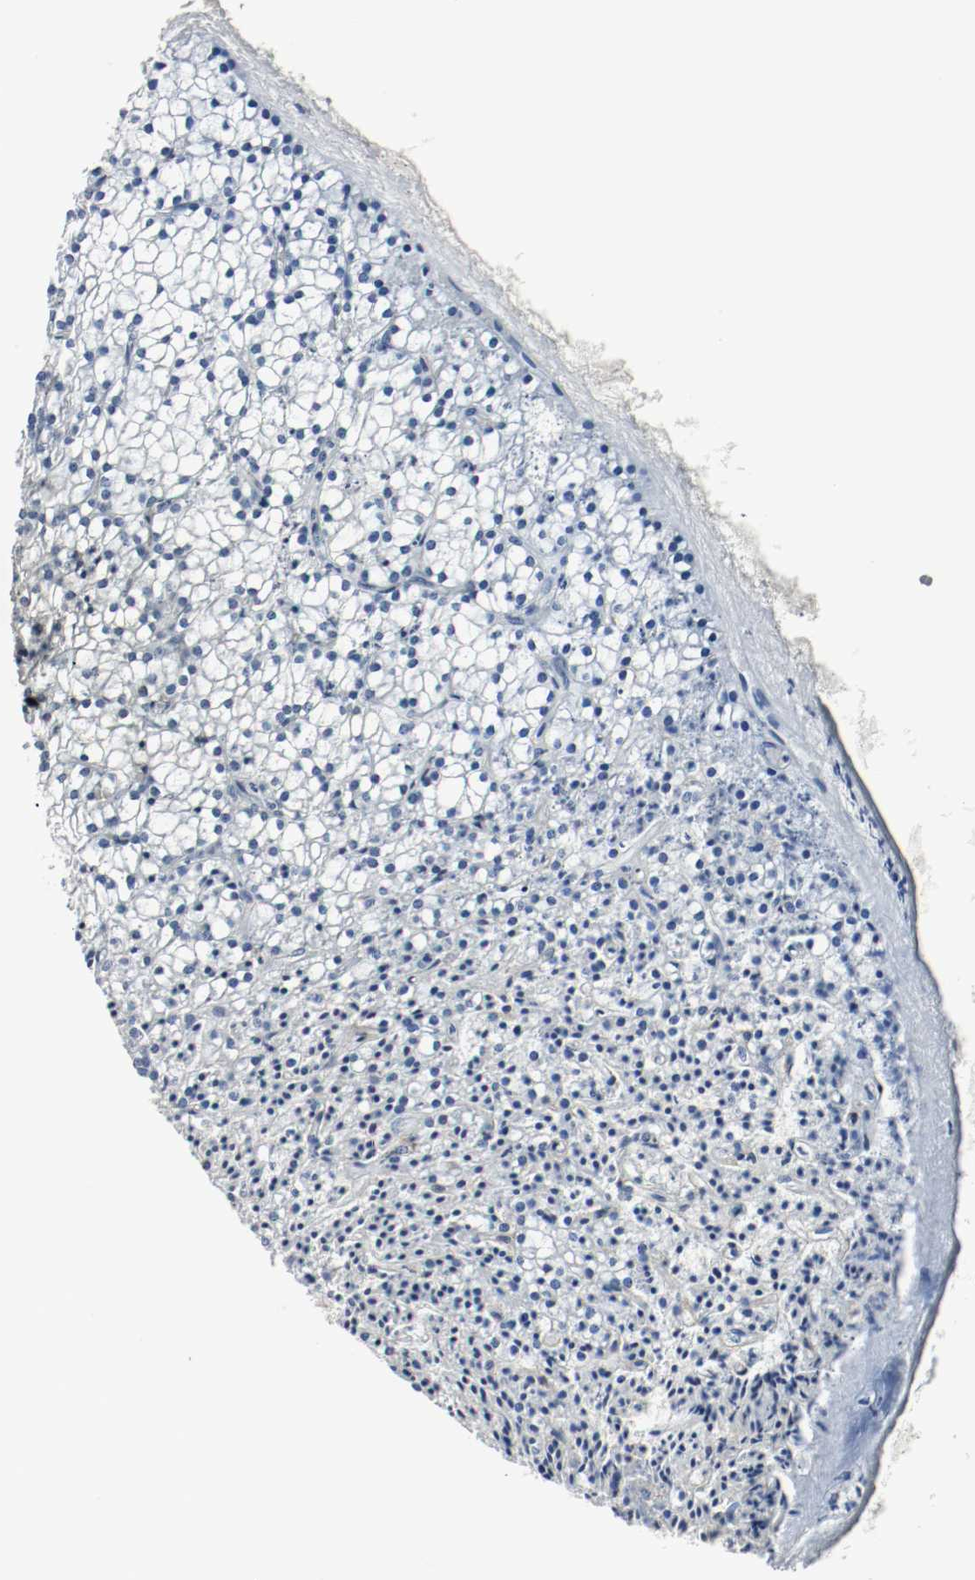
{"staining": {"intensity": "negative", "quantity": "none", "location": "none"}, "tissue": "parathyroid gland", "cell_type": "Glandular cells", "image_type": "normal", "snomed": [{"axis": "morphology", "description": "Normal tissue, NOS"}, {"axis": "topography", "description": "Parathyroid gland"}], "caption": "Normal parathyroid gland was stained to show a protein in brown. There is no significant positivity in glandular cells. The staining is performed using DAB (3,3'-diaminobenzidine) brown chromogen with nuclei counter-stained in using hematoxylin.", "gene": "LAMB1", "patient": {"sex": "female", "age": 63}}